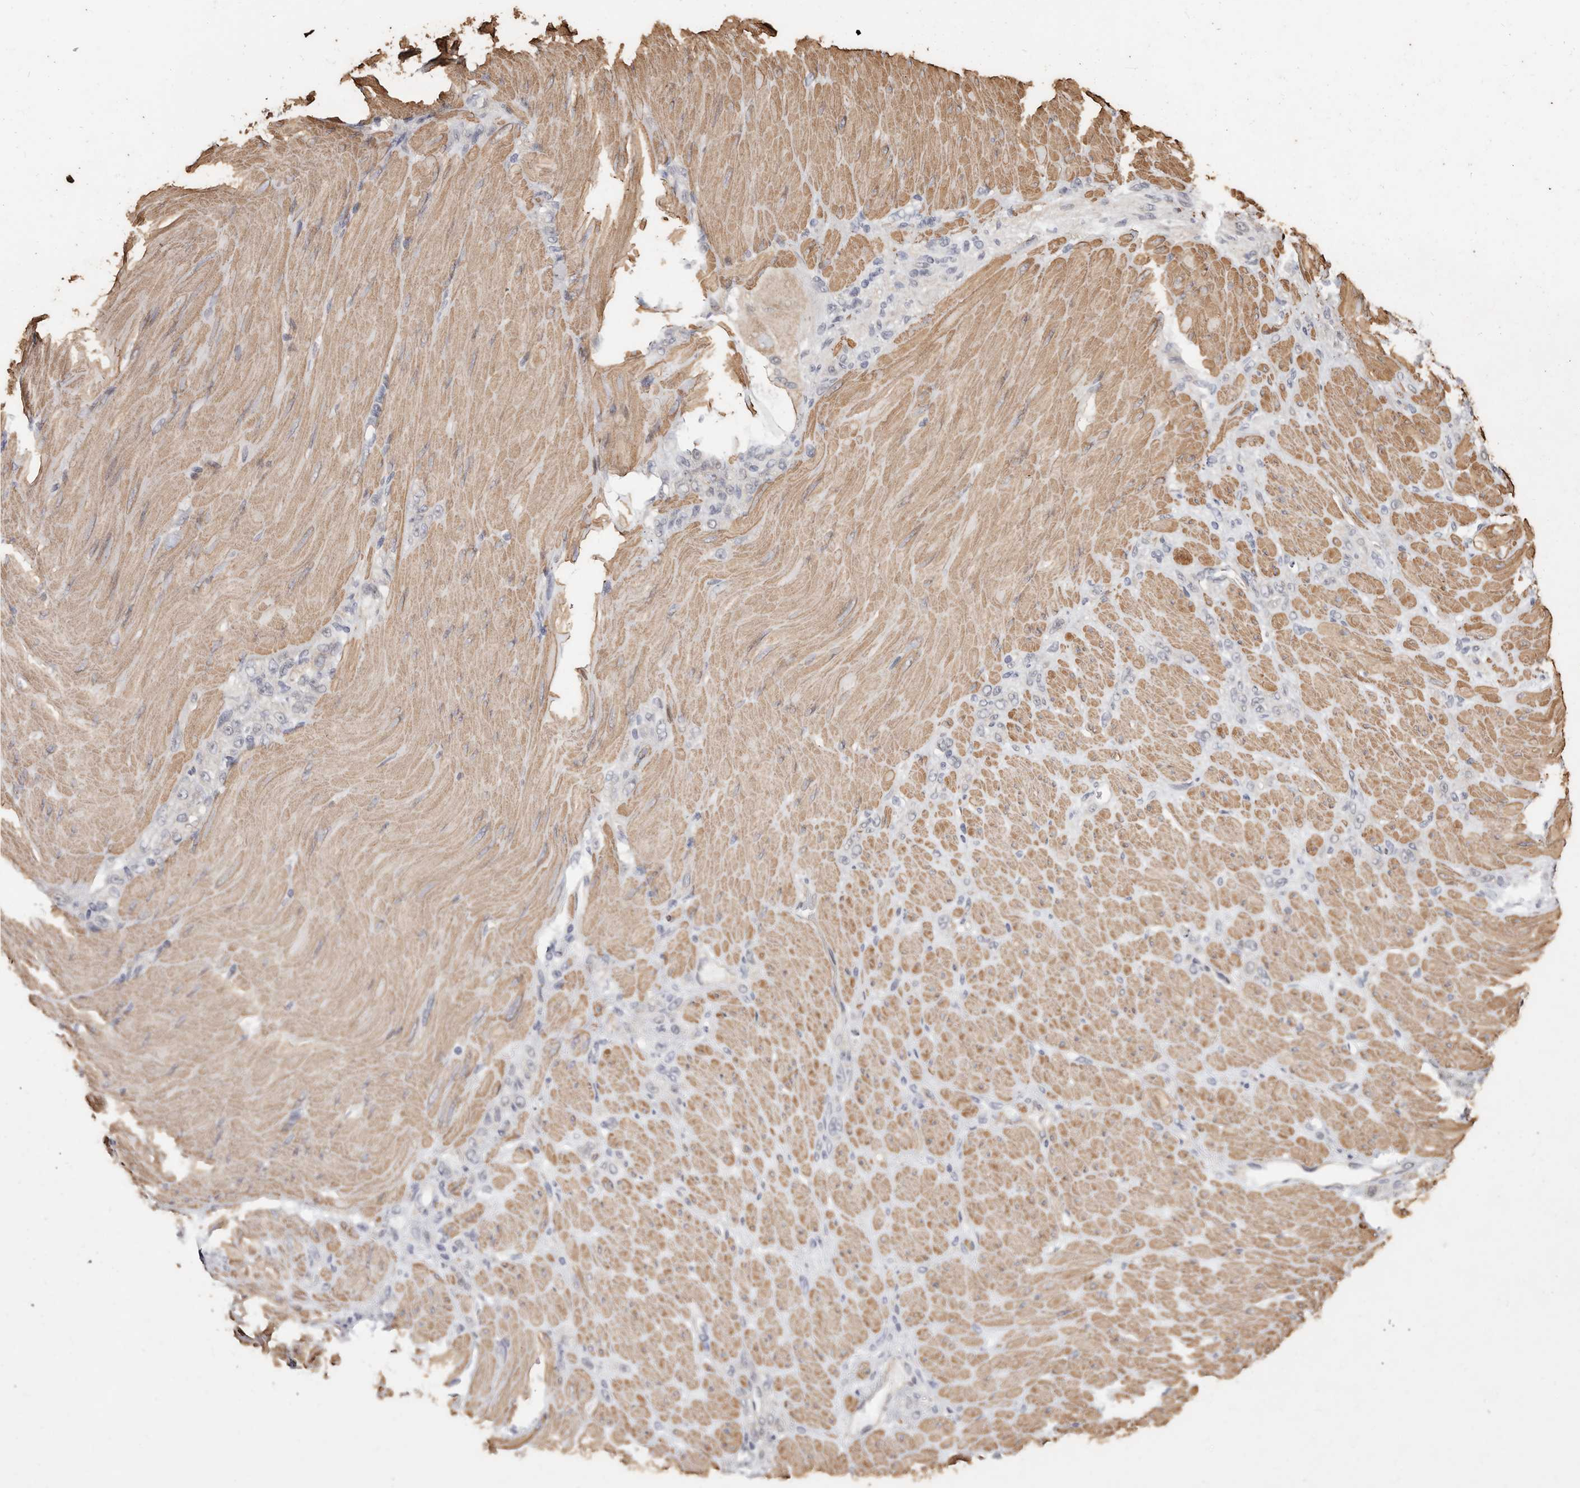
{"staining": {"intensity": "negative", "quantity": "none", "location": "none"}, "tissue": "stomach cancer", "cell_type": "Tumor cells", "image_type": "cancer", "snomed": [{"axis": "morphology", "description": "Normal tissue, NOS"}, {"axis": "morphology", "description": "Adenocarcinoma, NOS"}, {"axis": "topography", "description": "Stomach"}], "caption": "A micrograph of human stomach adenocarcinoma is negative for staining in tumor cells.", "gene": "TRIP13", "patient": {"sex": "male", "age": 82}}